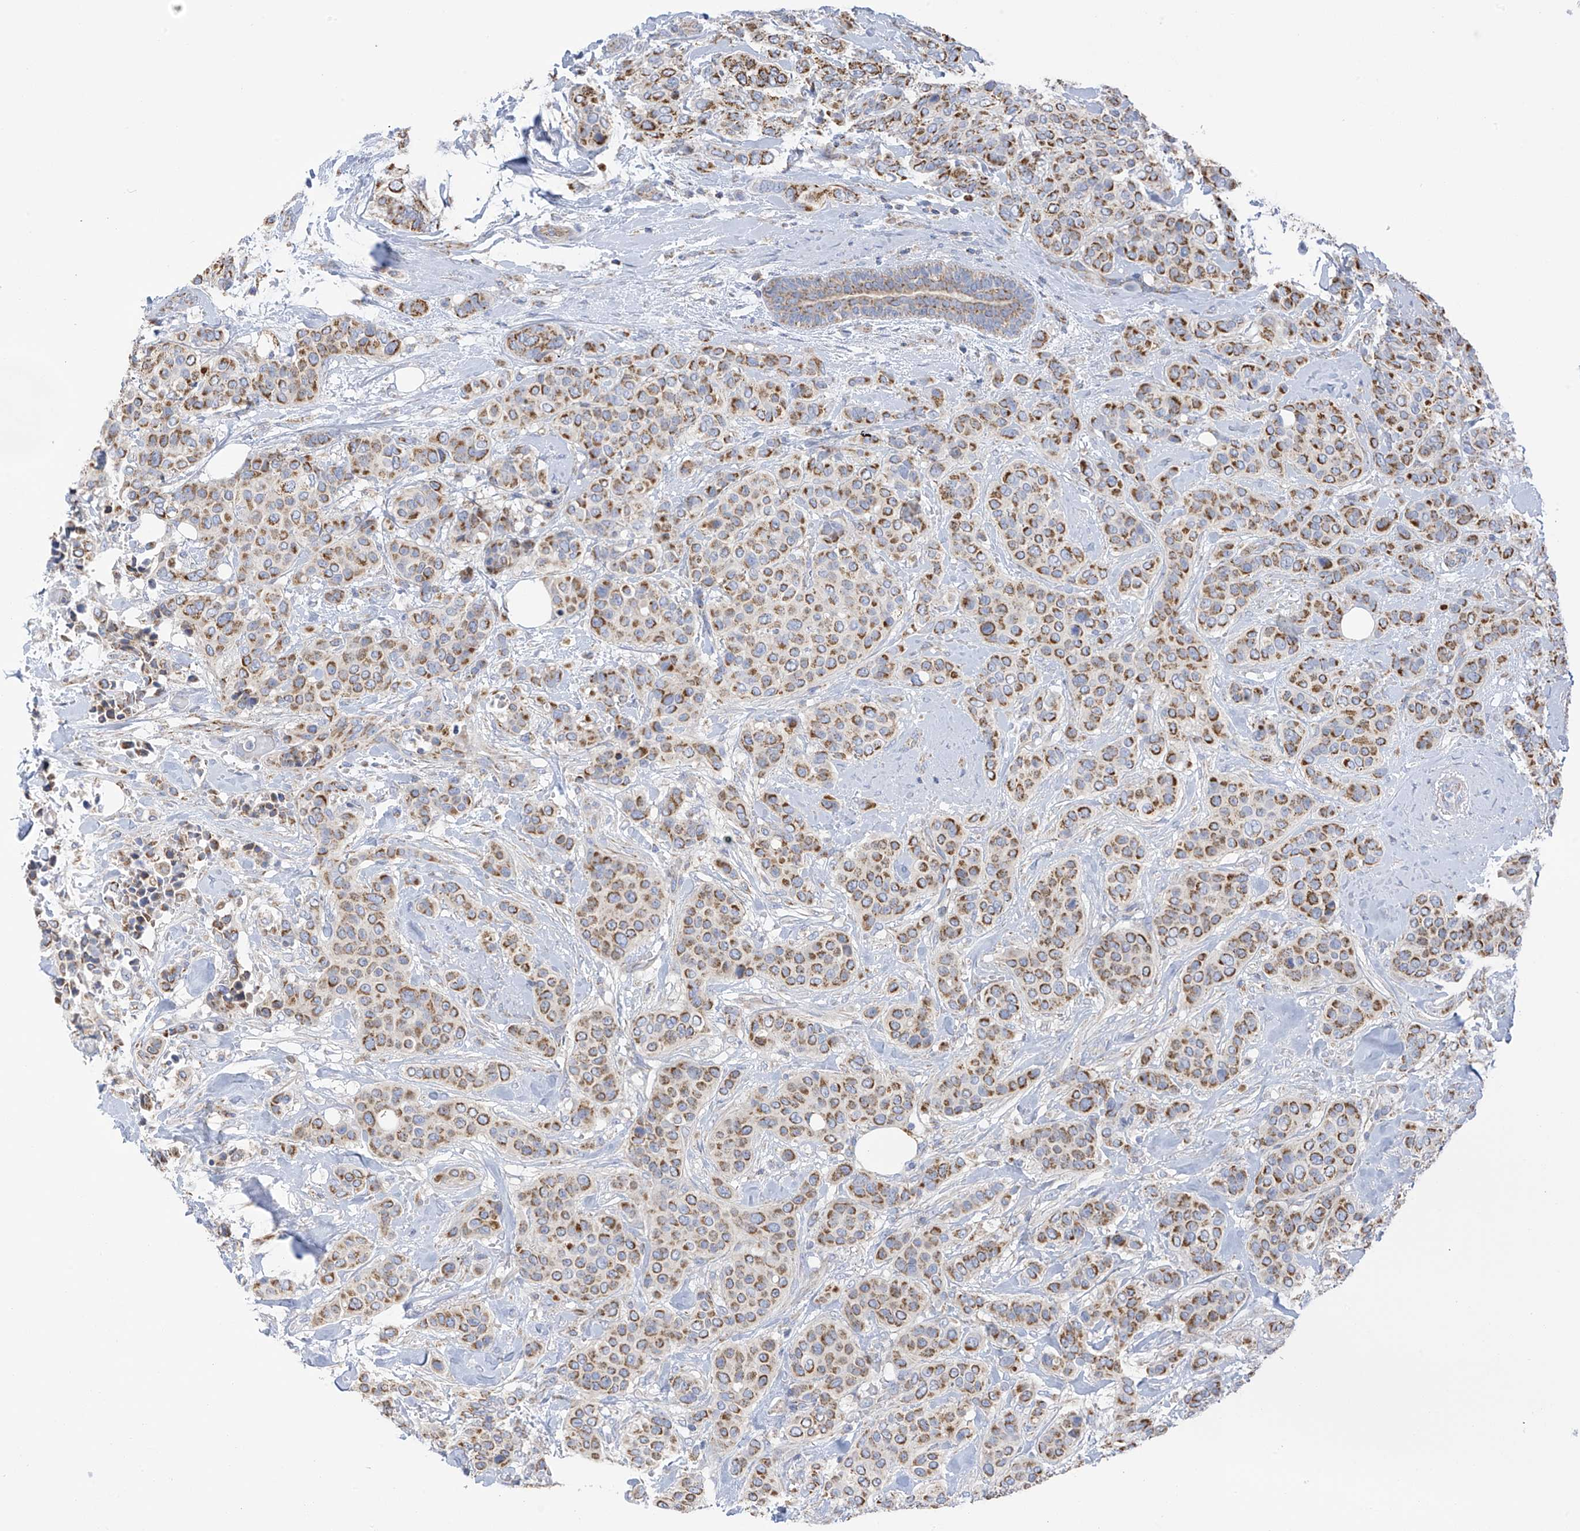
{"staining": {"intensity": "moderate", "quantity": ">75%", "location": "cytoplasmic/membranous"}, "tissue": "breast cancer", "cell_type": "Tumor cells", "image_type": "cancer", "snomed": [{"axis": "morphology", "description": "Lobular carcinoma"}, {"axis": "topography", "description": "Breast"}], "caption": "This image shows breast cancer (lobular carcinoma) stained with IHC to label a protein in brown. The cytoplasmic/membranous of tumor cells show moderate positivity for the protein. Nuclei are counter-stained blue.", "gene": "PNPT1", "patient": {"sex": "female", "age": 51}}